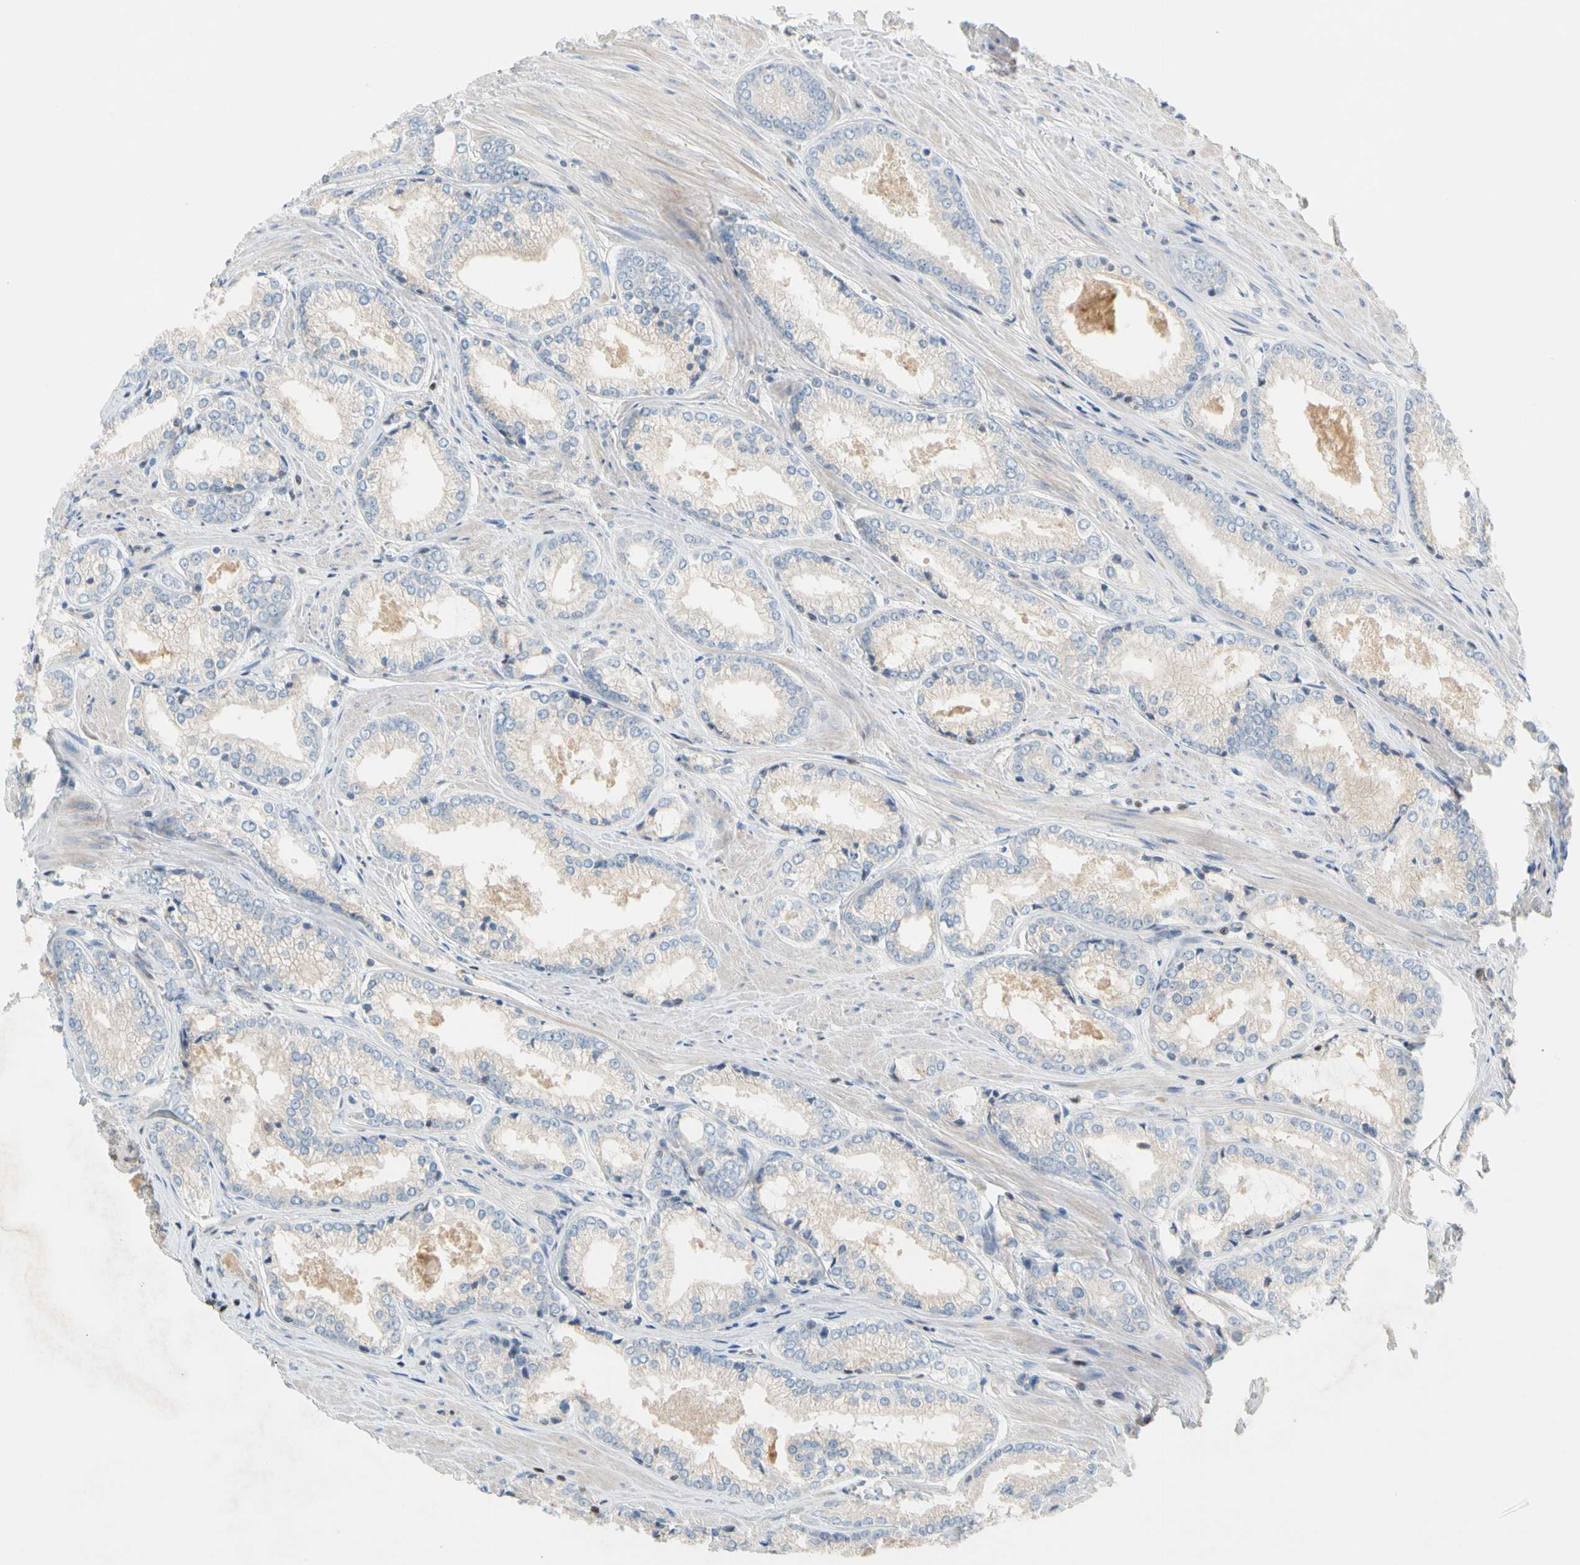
{"staining": {"intensity": "negative", "quantity": "none", "location": "none"}, "tissue": "prostate cancer", "cell_type": "Tumor cells", "image_type": "cancer", "snomed": [{"axis": "morphology", "description": "Adenocarcinoma, Low grade"}, {"axis": "topography", "description": "Prostate"}], "caption": "Immunohistochemical staining of human prostate cancer shows no significant expression in tumor cells.", "gene": "SP140", "patient": {"sex": "male", "age": 64}}